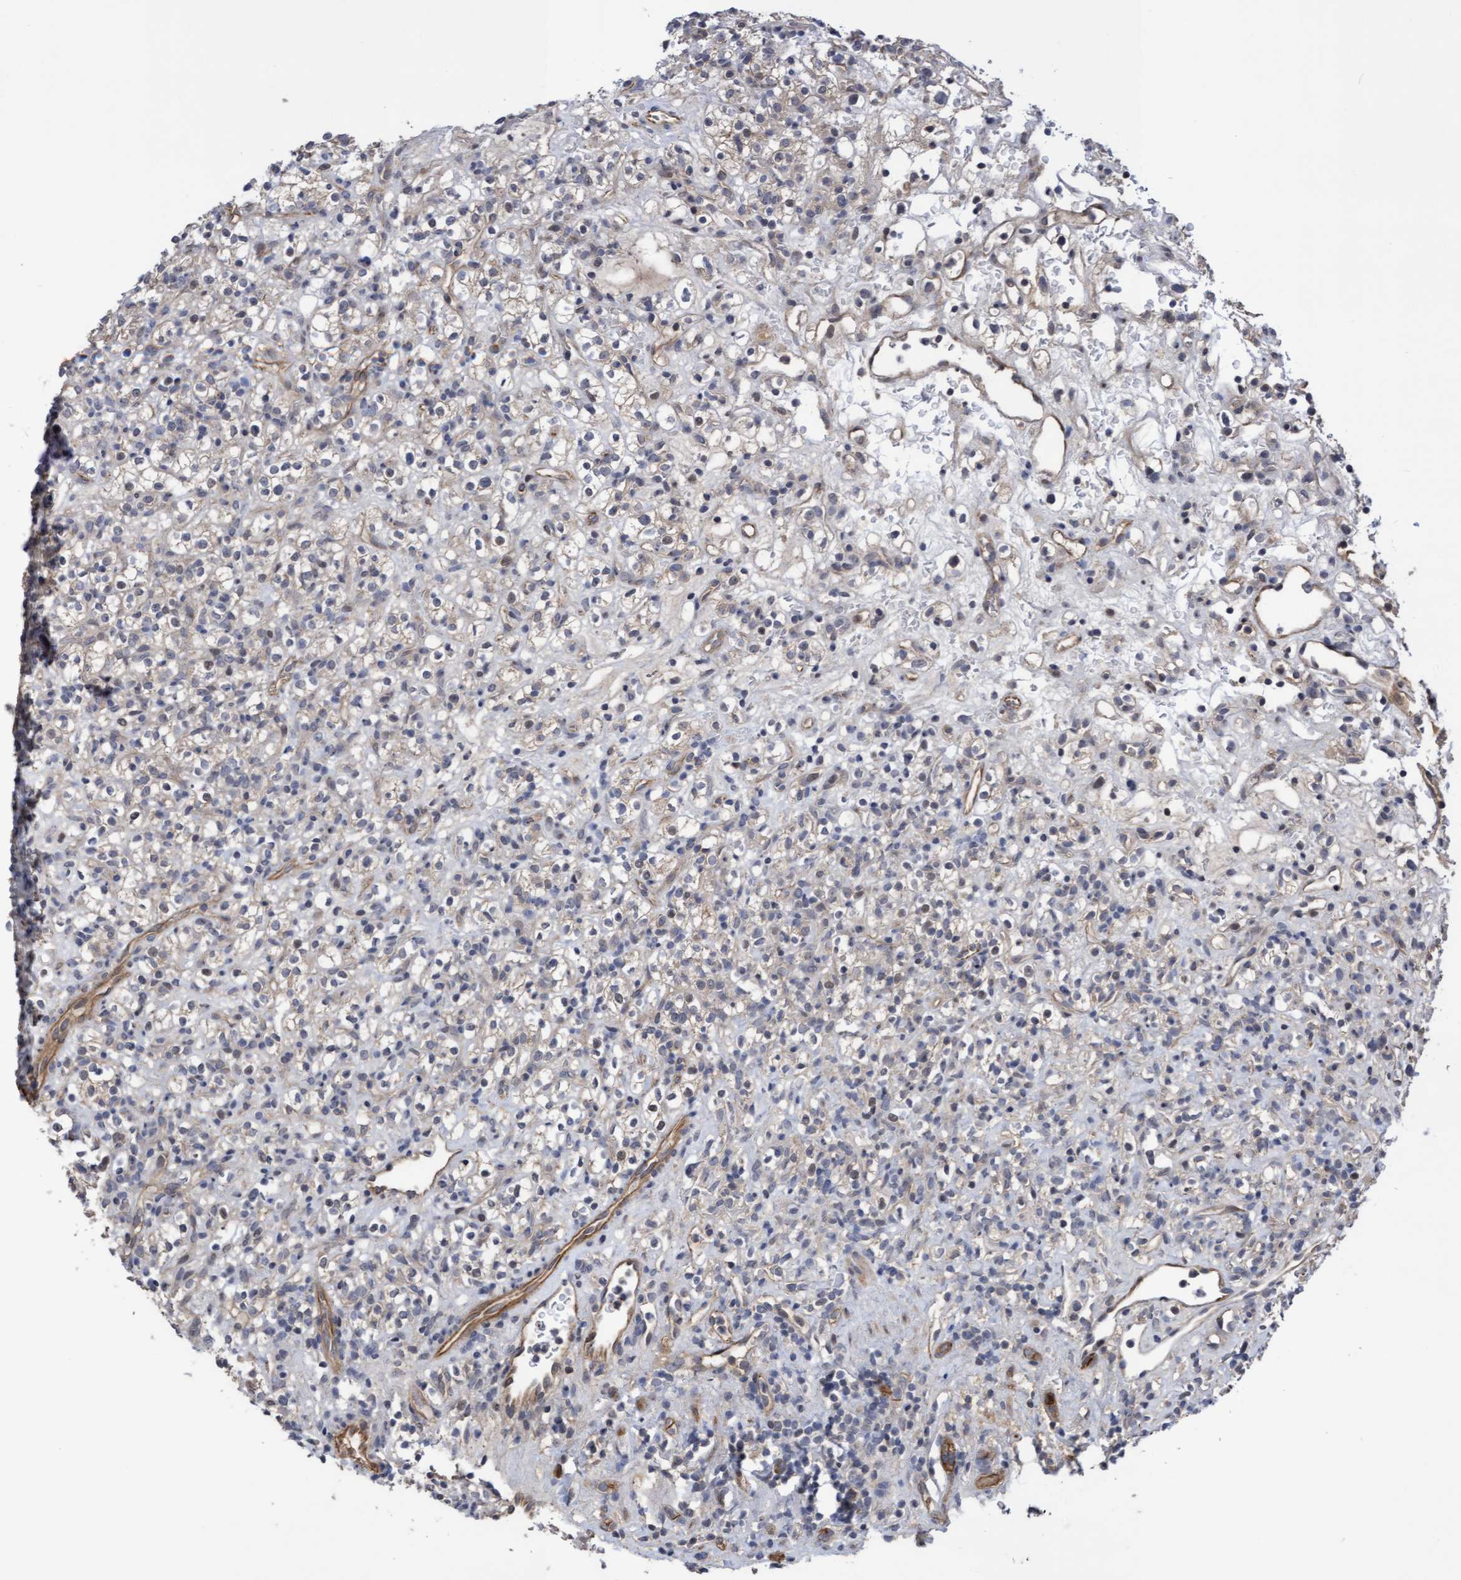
{"staining": {"intensity": "negative", "quantity": "none", "location": "none"}, "tissue": "renal cancer", "cell_type": "Tumor cells", "image_type": "cancer", "snomed": [{"axis": "morphology", "description": "Normal tissue, NOS"}, {"axis": "morphology", "description": "Adenocarcinoma, NOS"}, {"axis": "topography", "description": "Kidney"}], "caption": "This micrograph is of renal cancer (adenocarcinoma) stained with immunohistochemistry (IHC) to label a protein in brown with the nuclei are counter-stained blue. There is no positivity in tumor cells.", "gene": "COBL", "patient": {"sex": "female", "age": 72}}